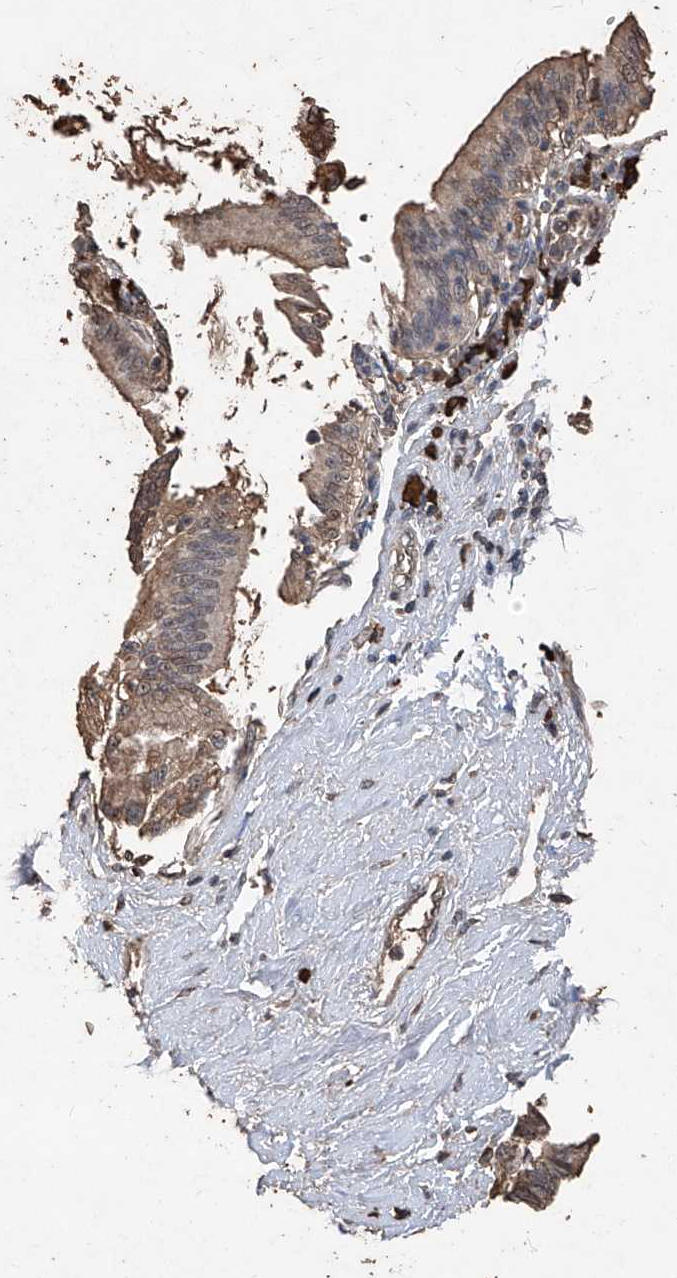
{"staining": {"intensity": "weak", "quantity": ">75%", "location": "cytoplasmic/membranous"}, "tissue": "pancreatic cancer", "cell_type": "Tumor cells", "image_type": "cancer", "snomed": [{"axis": "morphology", "description": "Adenocarcinoma, NOS"}, {"axis": "topography", "description": "Pancreas"}], "caption": "Weak cytoplasmic/membranous positivity for a protein is appreciated in approximately >75% of tumor cells of pancreatic cancer using IHC.", "gene": "EML1", "patient": {"sex": "female", "age": 73}}